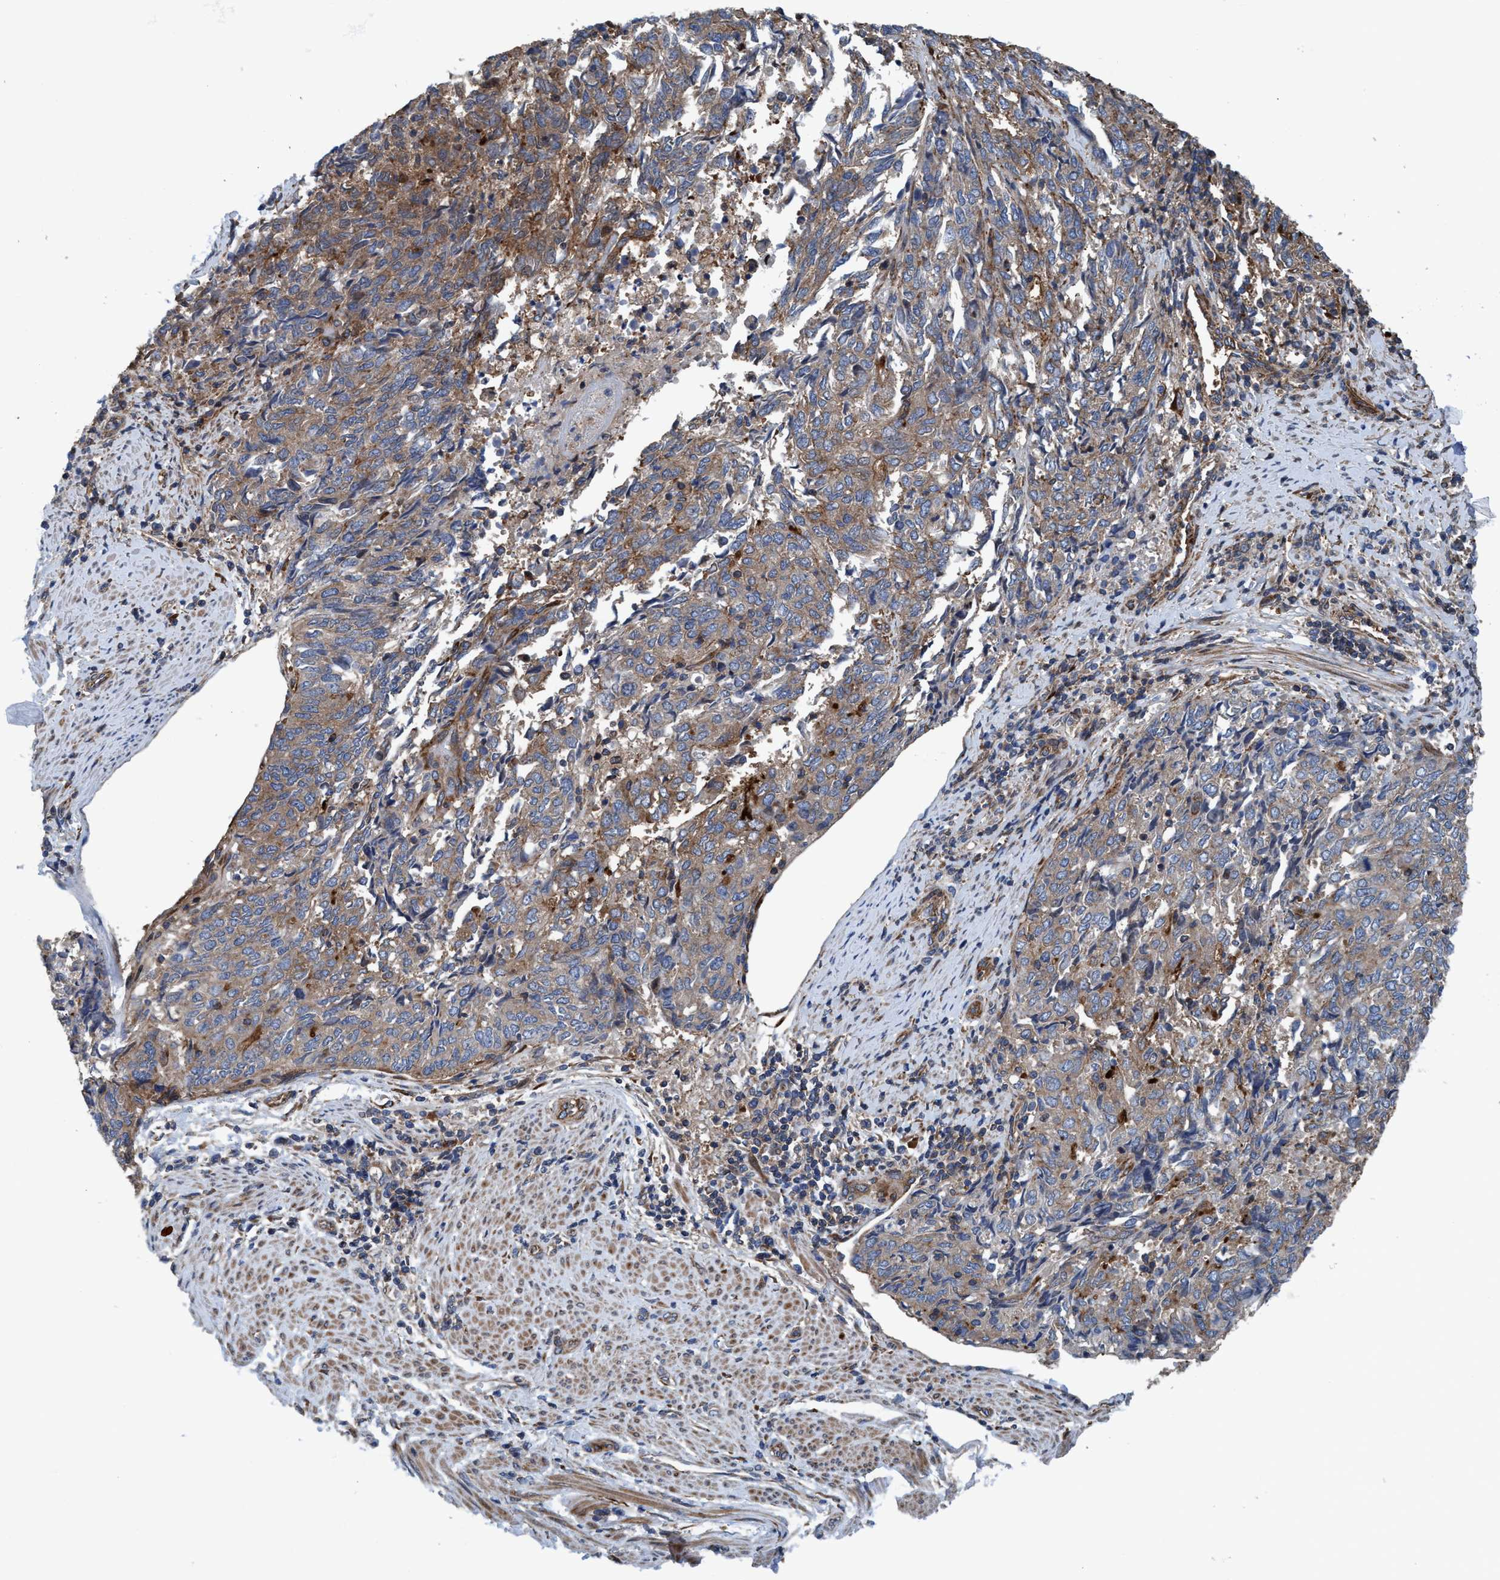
{"staining": {"intensity": "moderate", "quantity": ">75%", "location": "cytoplasmic/membranous"}, "tissue": "endometrial cancer", "cell_type": "Tumor cells", "image_type": "cancer", "snomed": [{"axis": "morphology", "description": "Adenocarcinoma, NOS"}, {"axis": "topography", "description": "Endometrium"}], "caption": "Endometrial adenocarcinoma stained for a protein (brown) exhibits moderate cytoplasmic/membranous positive expression in about >75% of tumor cells.", "gene": "NMT1", "patient": {"sex": "female", "age": 80}}